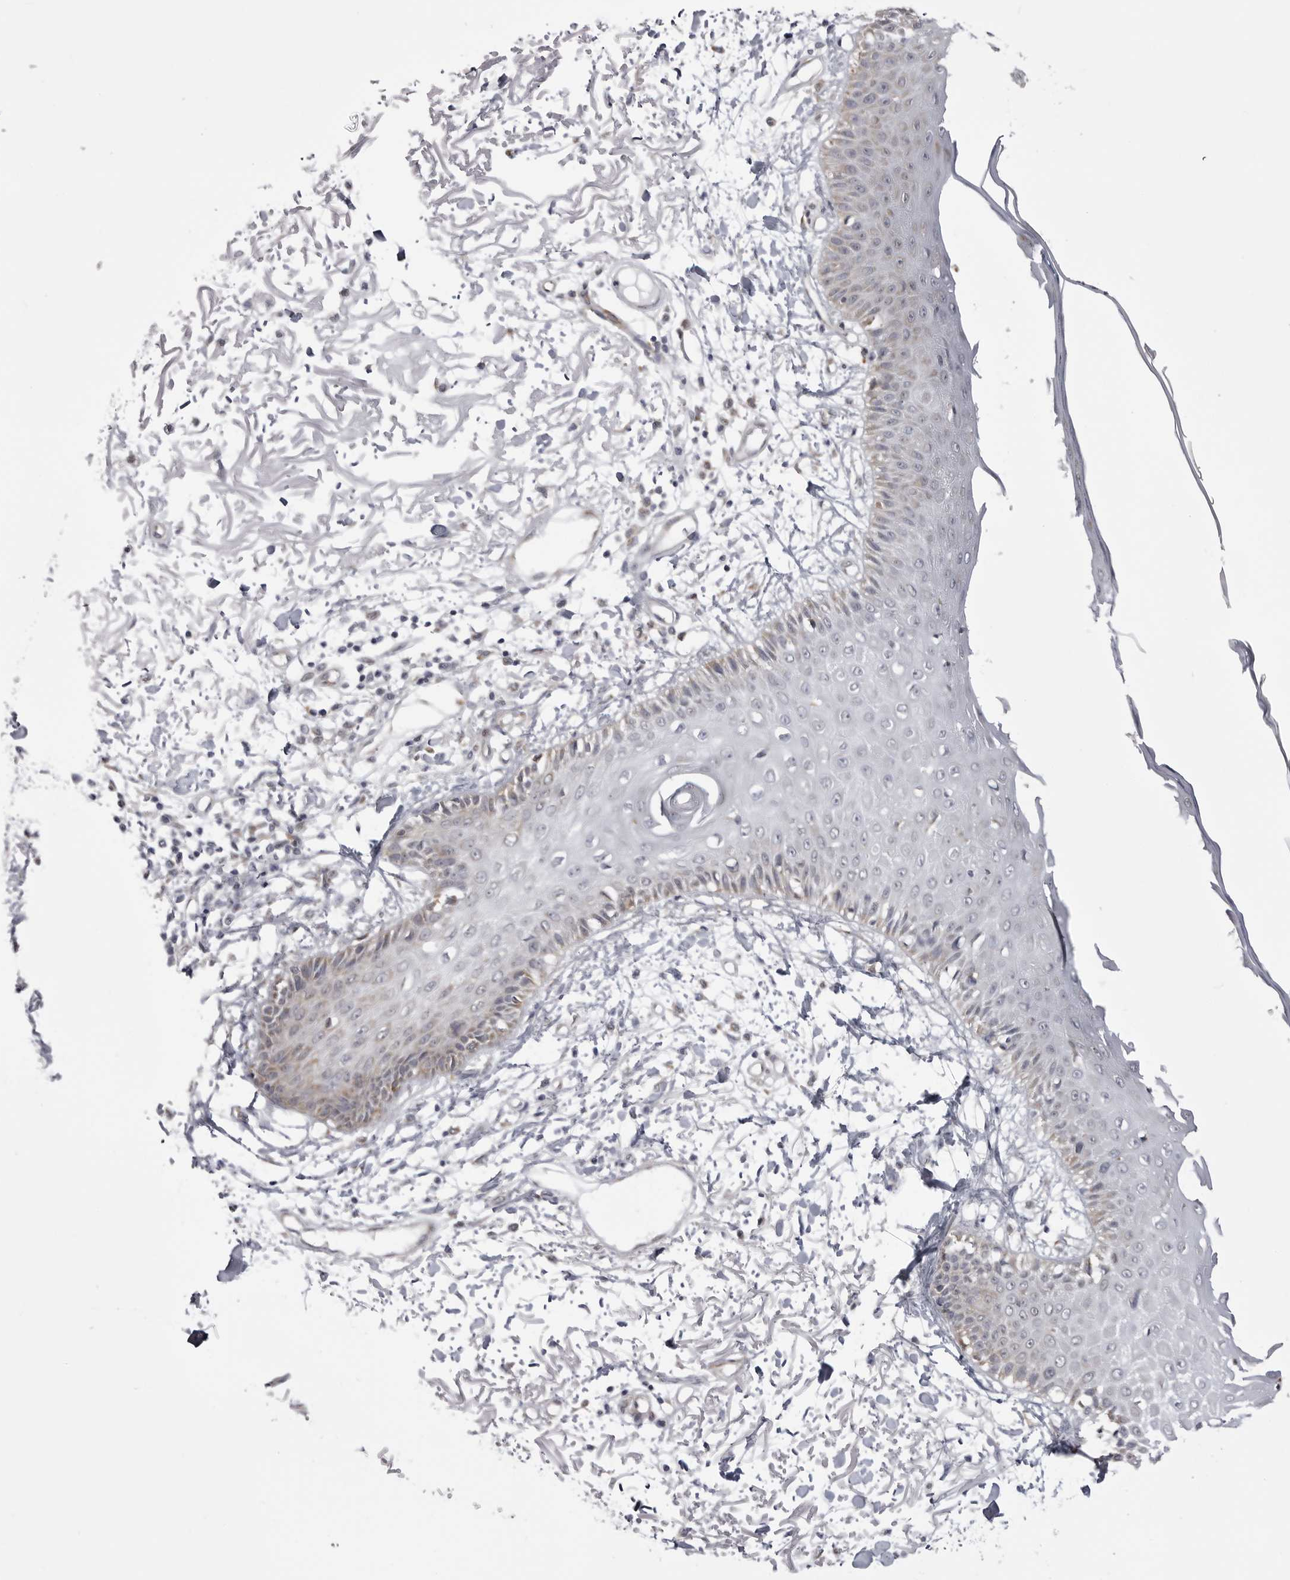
{"staining": {"intensity": "negative", "quantity": "none", "location": "none"}, "tissue": "skin", "cell_type": "Fibroblasts", "image_type": "normal", "snomed": [{"axis": "morphology", "description": "Normal tissue, NOS"}, {"axis": "morphology", "description": "Squamous cell carcinoma, NOS"}, {"axis": "topography", "description": "Skin"}, {"axis": "topography", "description": "Peripheral nerve tissue"}], "caption": "High magnification brightfield microscopy of benign skin stained with DAB (3,3'-diaminobenzidine) (brown) and counterstained with hematoxylin (blue): fibroblasts show no significant staining. (DAB (3,3'-diaminobenzidine) immunohistochemistry with hematoxylin counter stain).", "gene": "FH", "patient": {"sex": "male", "age": 83}}